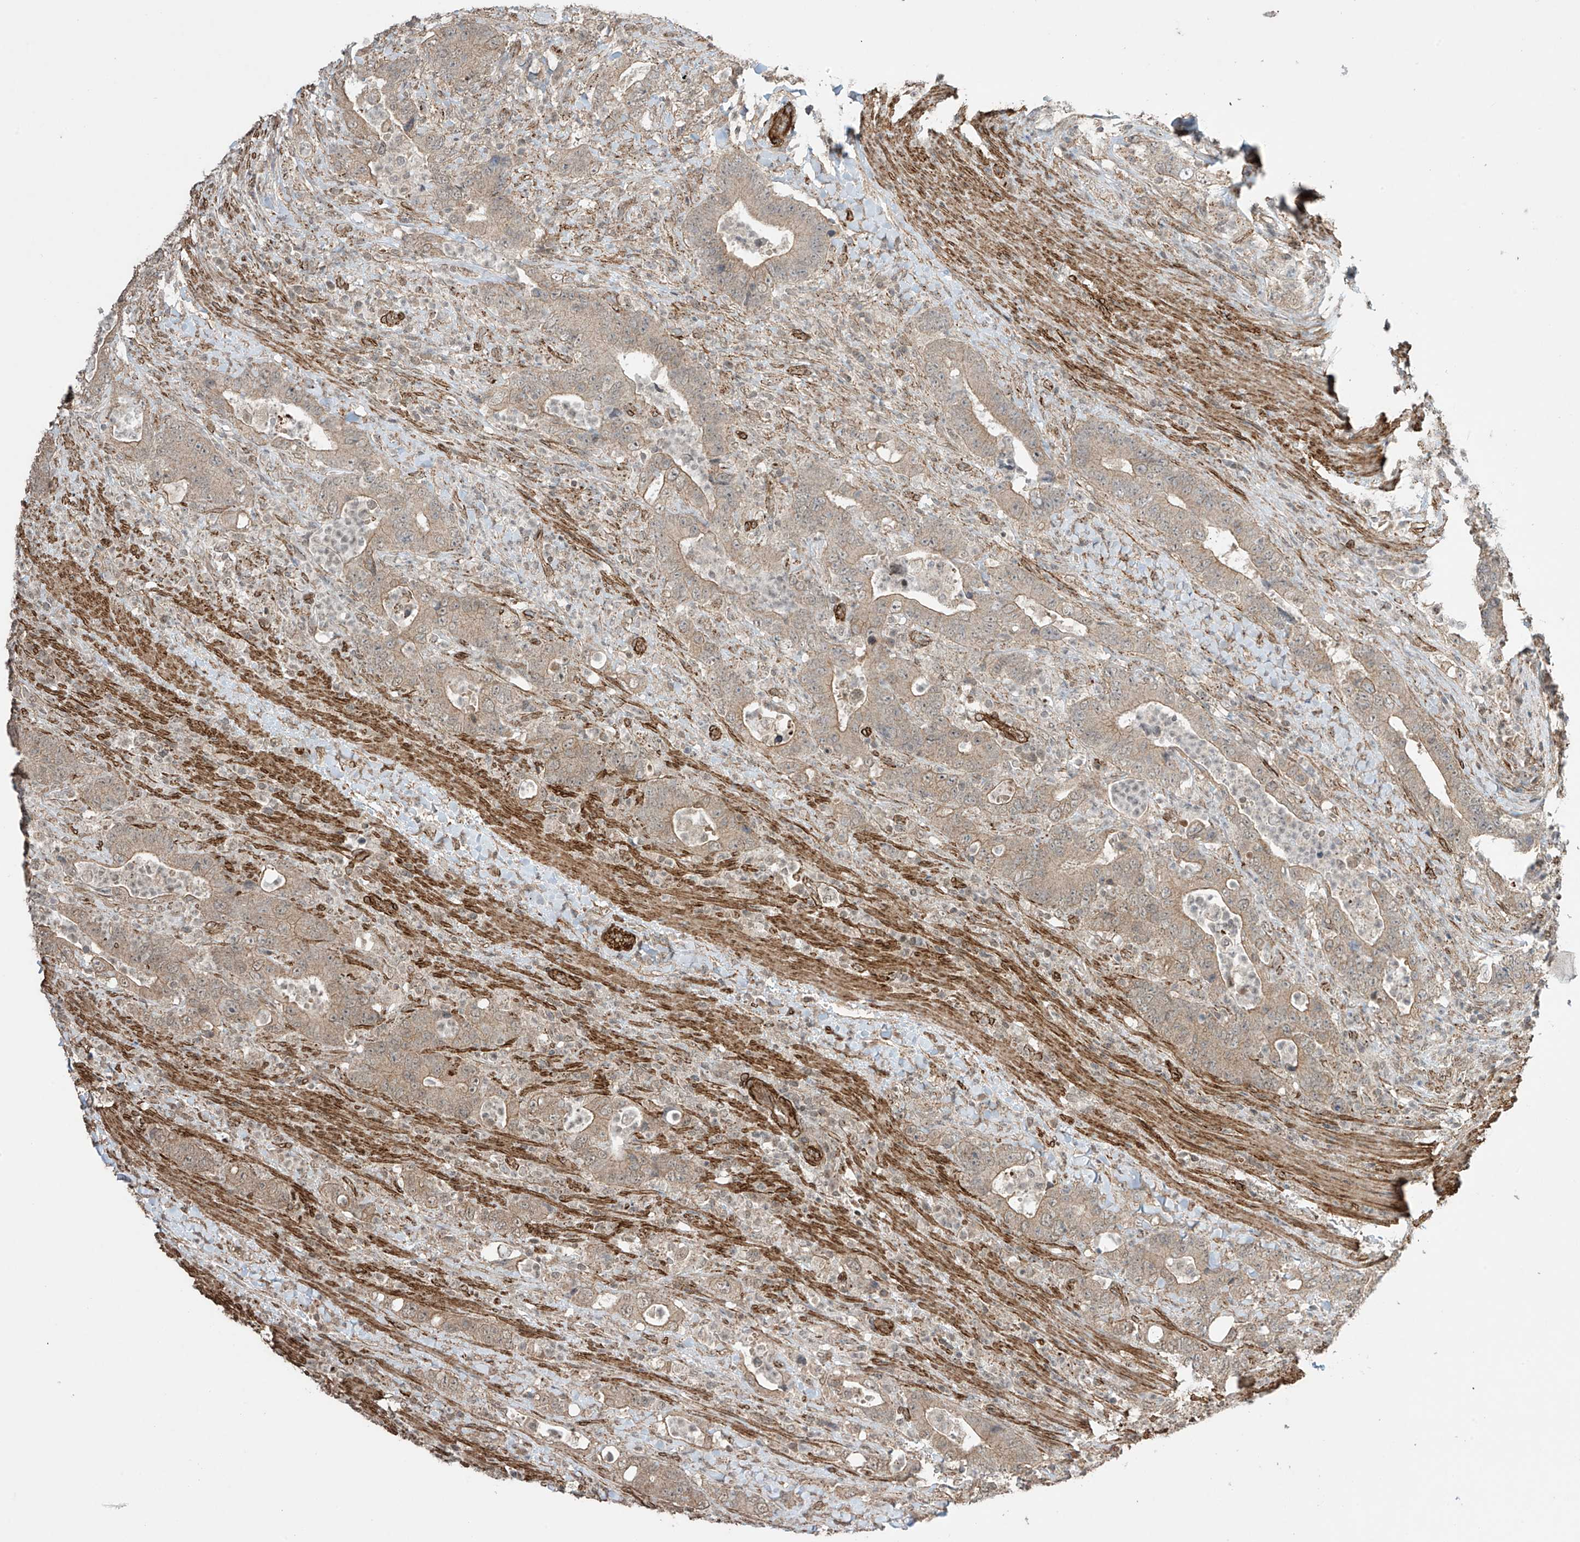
{"staining": {"intensity": "weak", "quantity": ">75%", "location": "cytoplasmic/membranous"}, "tissue": "colorectal cancer", "cell_type": "Tumor cells", "image_type": "cancer", "snomed": [{"axis": "morphology", "description": "Adenocarcinoma, NOS"}, {"axis": "topography", "description": "Colon"}], "caption": "Immunohistochemistry of colorectal cancer (adenocarcinoma) exhibits low levels of weak cytoplasmic/membranous positivity in about >75% of tumor cells. (Stains: DAB (3,3'-diaminobenzidine) in brown, nuclei in blue, Microscopy: brightfield microscopy at high magnification).", "gene": "TTLL5", "patient": {"sex": "female", "age": 75}}